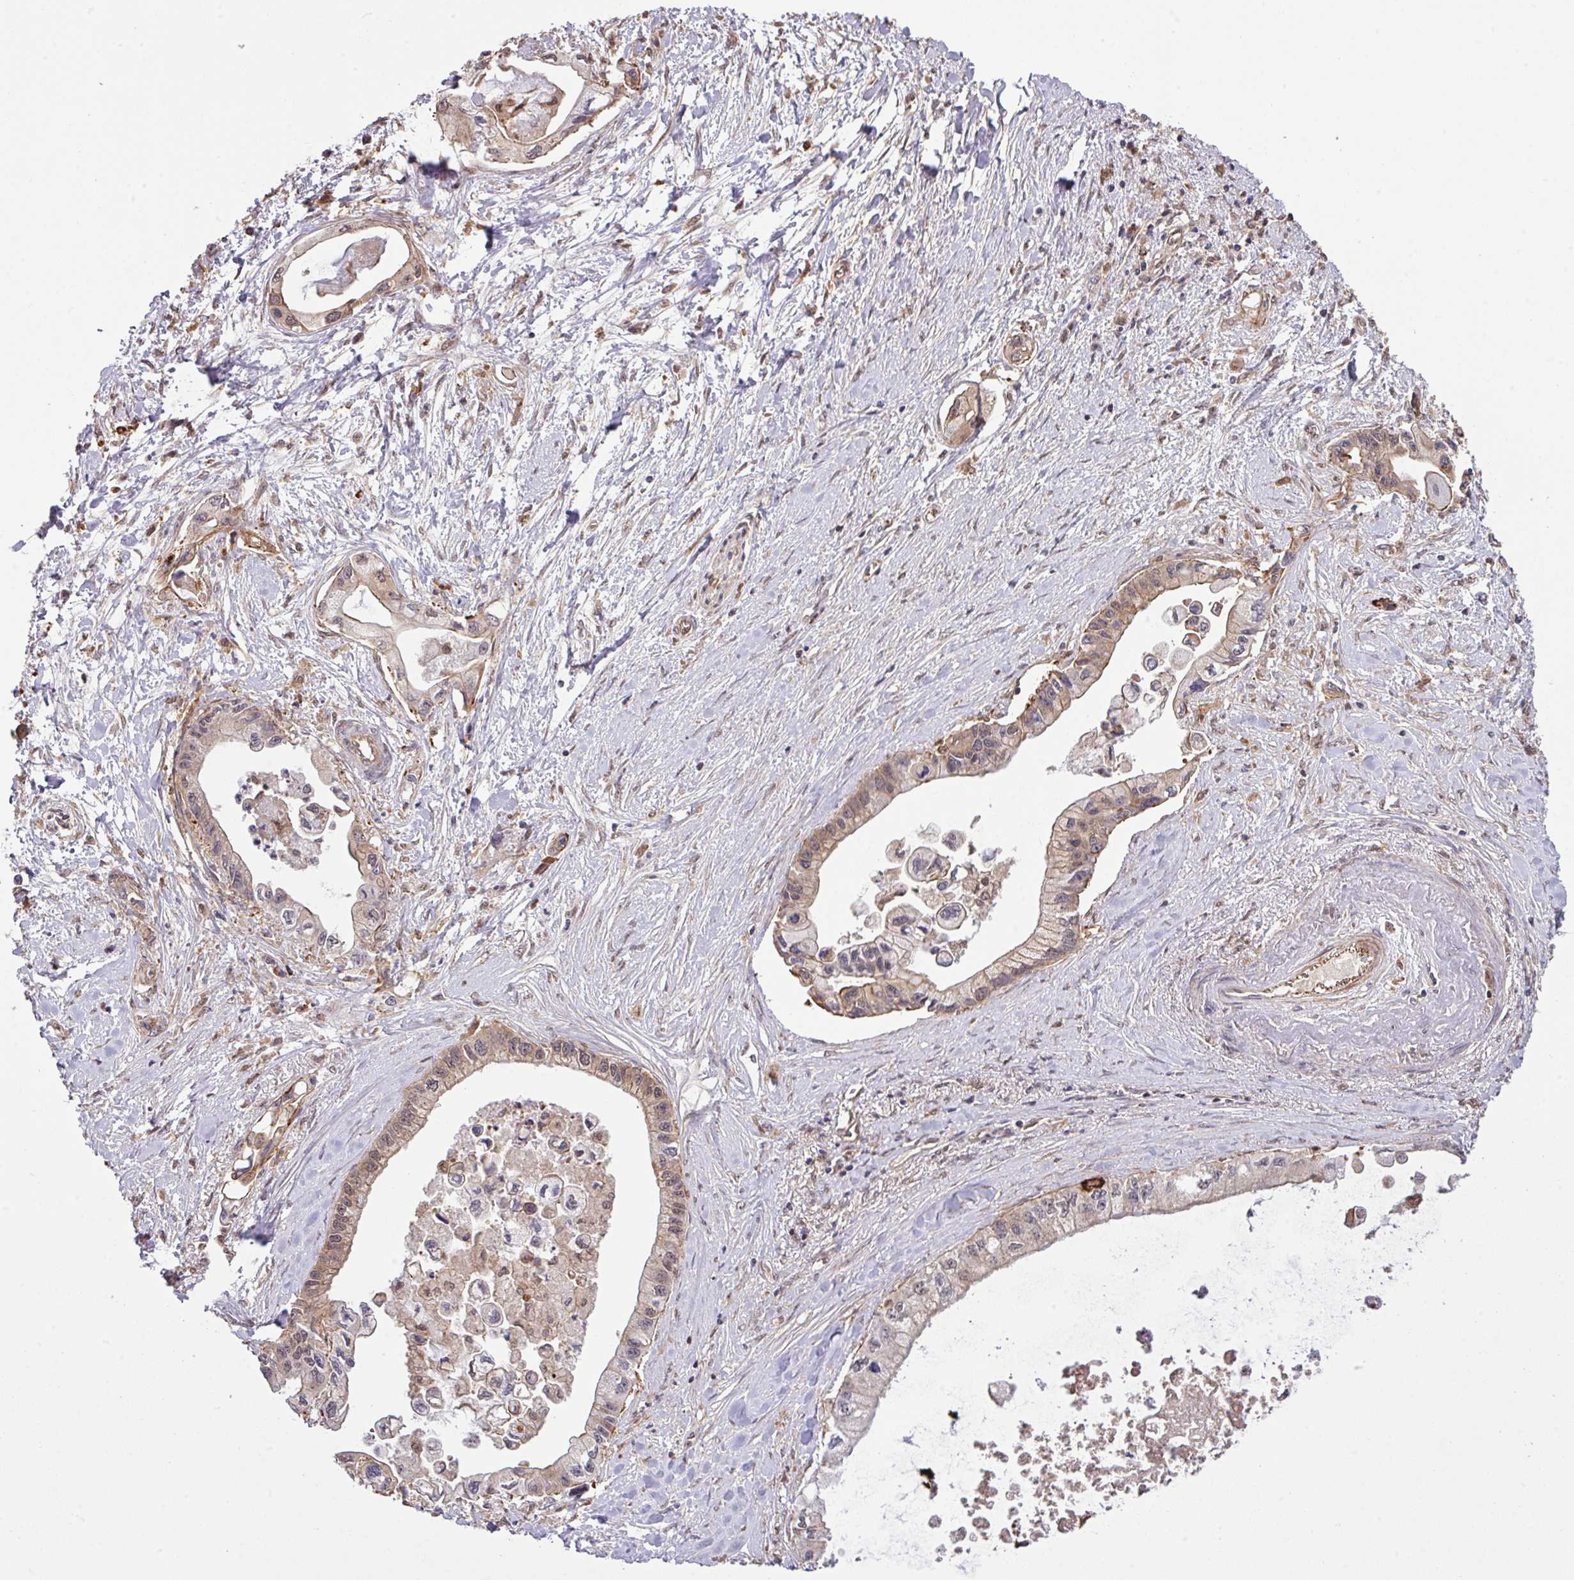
{"staining": {"intensity": "weak", "quantity": "25%-75%", "location": "cytoplasmic/membranous,nuclear"}, "tissue": "pancreatic cancer", "cell_type": "Tumor cells", "image_type": "cancer", "snomed": [{"axis": "morphology", "description": "Adenocarcinoma, NOS"}, {"axis": "topography", "description": "Pancreas"}], "caption": "Immunohistochemical staining of pancreatic adenocarcinoma reveals weak cytoplasmic/membranous and nuclear protein positivity in about 25%-75% of tumor cells.", "gene": "ARPIN", "patient": {"sex": "male", "age": 61}}